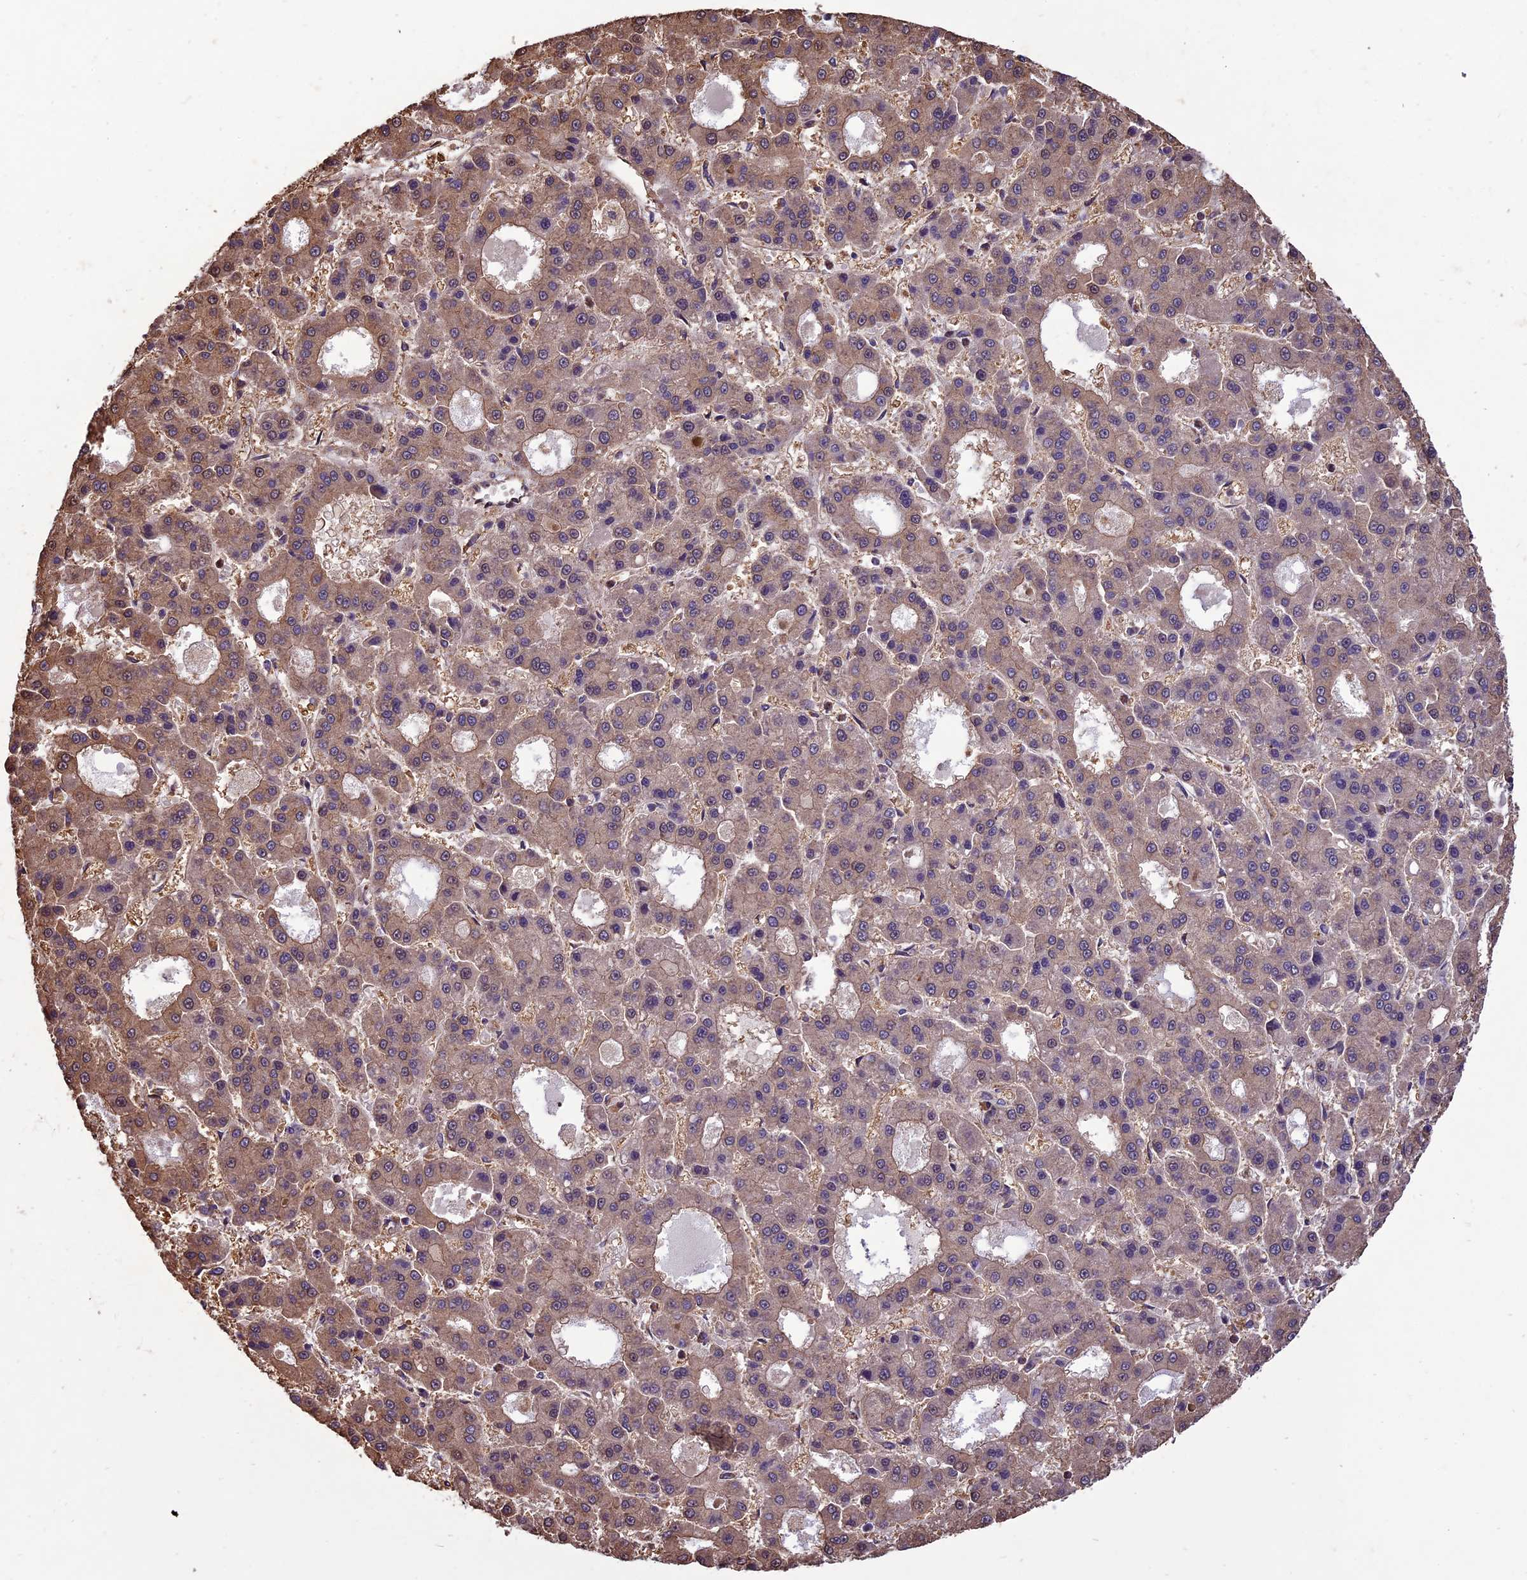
{"staining": {"intensity": "weak", "quantity": "25%-75%", "location": "cytoplasmic/membranous"}, "tissue": "liver cancer", "cell_type": "Tumor cells", "image_type": "cancer", "snomed": [{"axis": "morphology", "description": "Carcinoma, Hepatocellular, NOS"}, {"axis": "topography", "description": "Liver"}], "caption": "Brown immunohistochemical staining in liver cancer displays weak cytoplasmic/membranous staining in approximately 25%-75% of tumor cells.", "gene": "CHMP2A", "patient": {"sex": "male", "age": 70}}